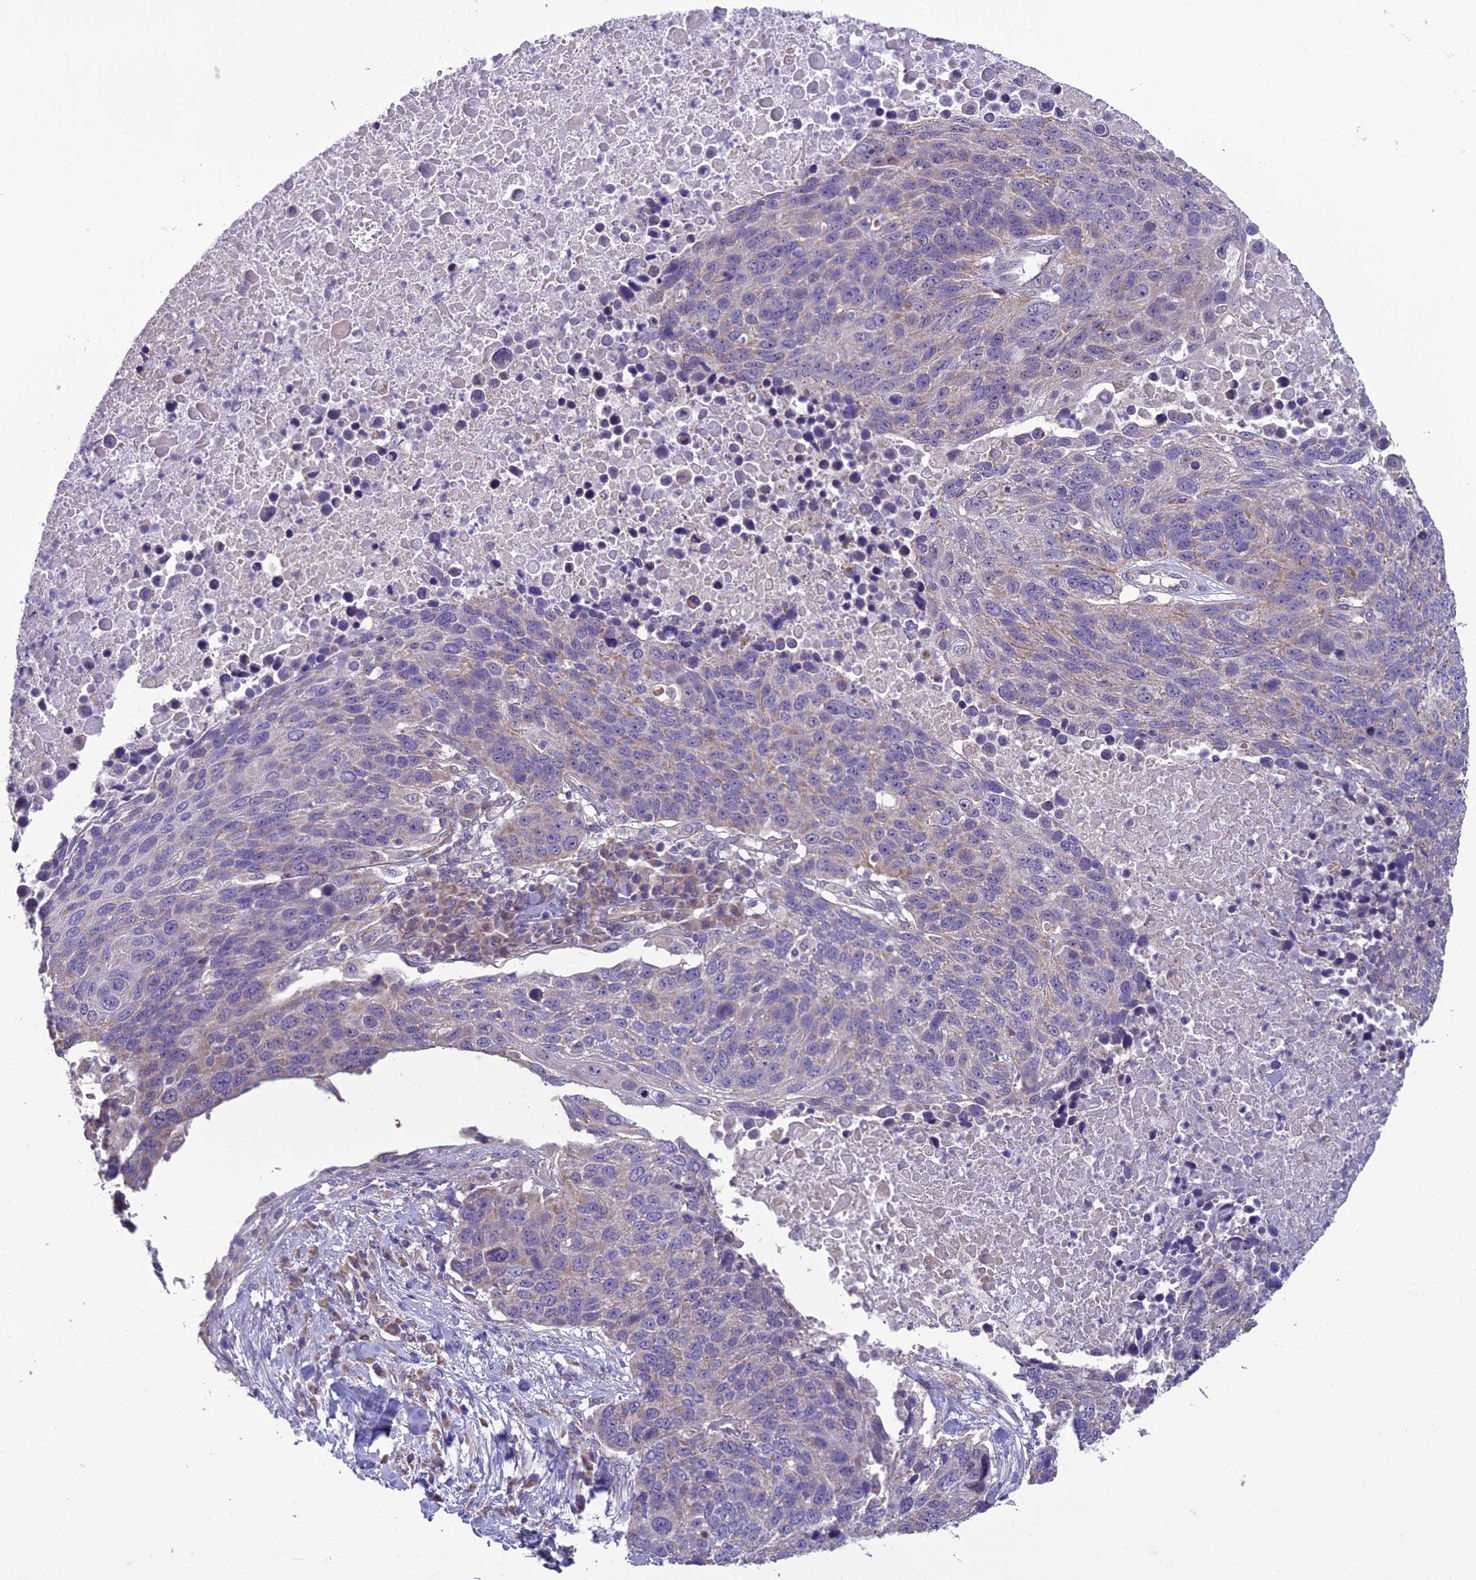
{"staining": {"intensity": "negative", "quantity": "none", "location": "none"}, "tissue": "lung cancer", "cell_type": "Tumor cells", "image_type": "cancer", "snomed": [{"axis": "morphology", "description": "Normal tissue, NOS"}, {"axis": "morphology", "description": "Squamous cell carcinoma, NOS"}, {"axis": "topography", "description": "Lymph node"}, {"axis": "topography", "description": "Lung"}], "caption": "DAB immunohistochemical staining of human squamous cell carcinoma (lung) displays no significant expression in tumor cells.", "gene": "DUS2", "patient": {"sex": "male", "age": 66}}